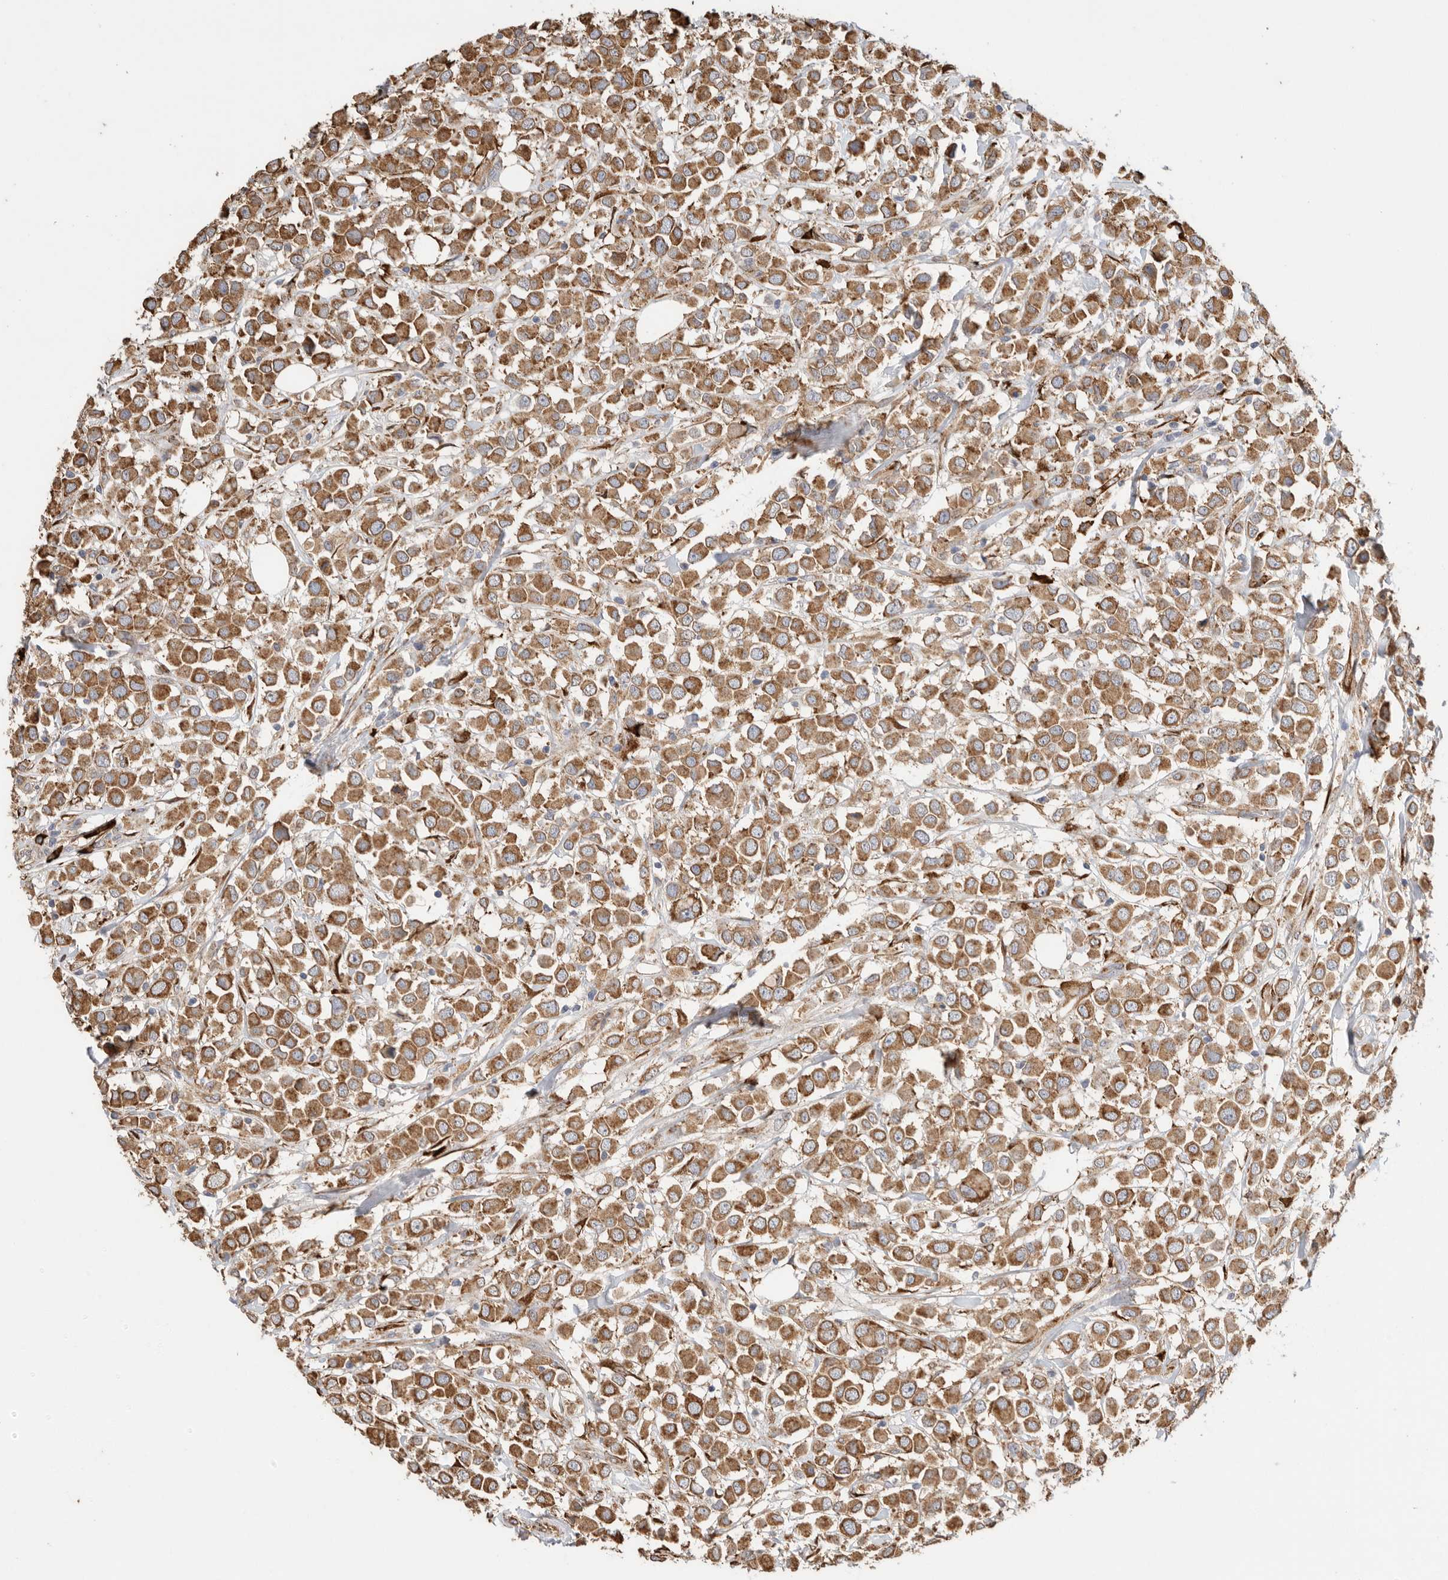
{"staining": {"intensity": "moderate", "quantity": ">75%", "location": "cytoplasmic/membranous"}, "tissue": "breast cancer", "cell_type": "Tumor cells", "image_type": "cancer", "snomed": [{"axis": "morphology", "description": "Duct carcinoma"}, {"axis": "topography", "description": "Breast"}], "caption": "Human breast cancer (intraductal carcinoma) stained with a protein marker displays moderate staining in tumor cells.", "gene": "BLOC1S5", "patient": {"sex": "female", "age": 61}}